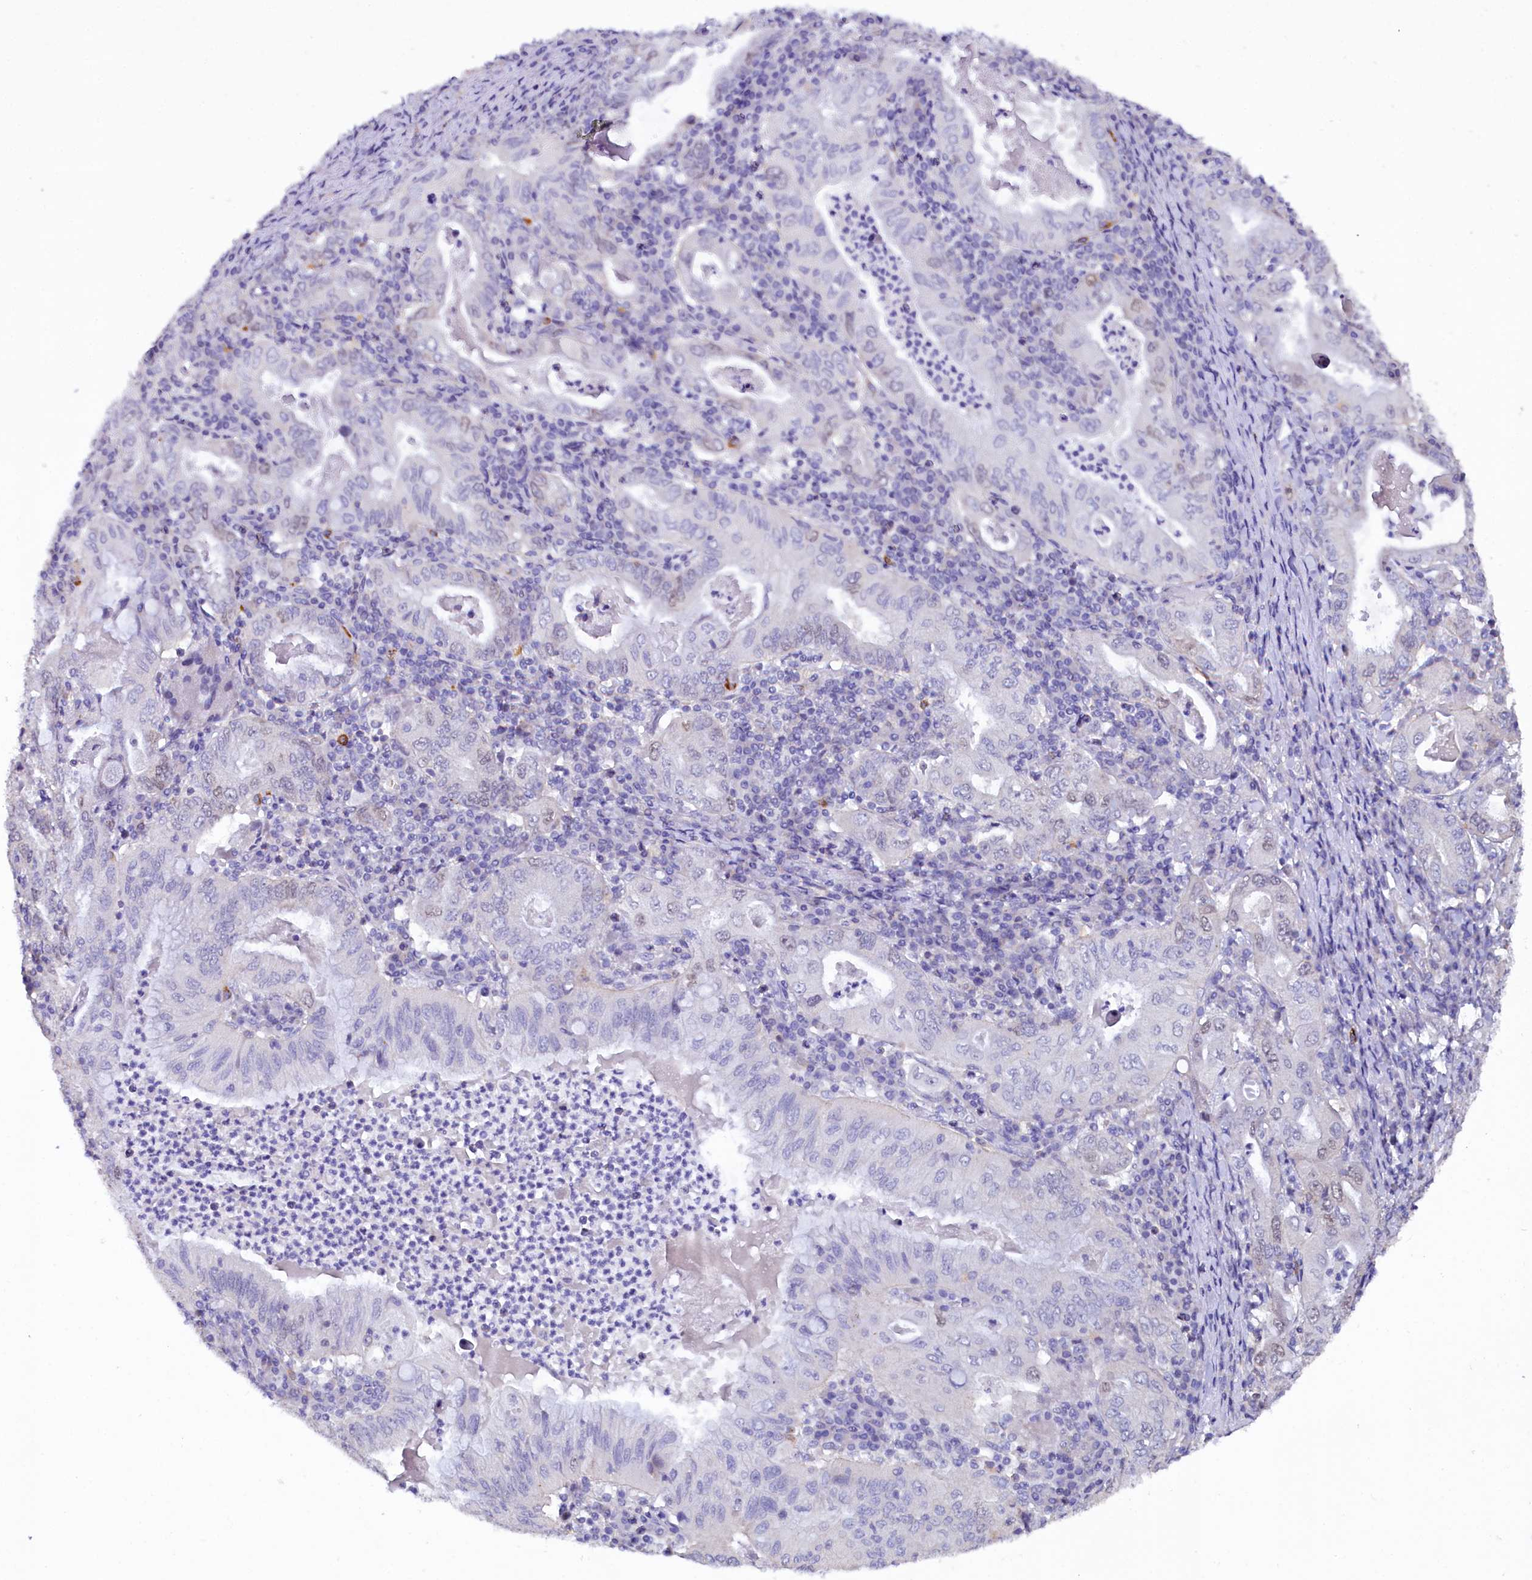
{"staining": {"intensity": "negative", "quantity": "none", "location": "none"}, "tissue": "stomach cancer", "cell_type": "Tumor cells", "image_type": "cancer", "snomed": [{"axis": "morphology", "description": "Normal tissue, NOS"}, {"axis": "morphology", "description": "Adenocarcinoma, NOS"}, {"axis": "topography", "description": "Esophagus"}, {"axis": "topography", "description": "Stomach, upper"}, {"axis": "topography", "description": "Peripheral nerve tissue"}], "caption": "This is an immunohistochemistry (IHC) image of human stomach adenocarcinoma. There is no expression in tumor cells.", "gene": "FAM111B", "patient": {"sex": "male", "age": 62}}